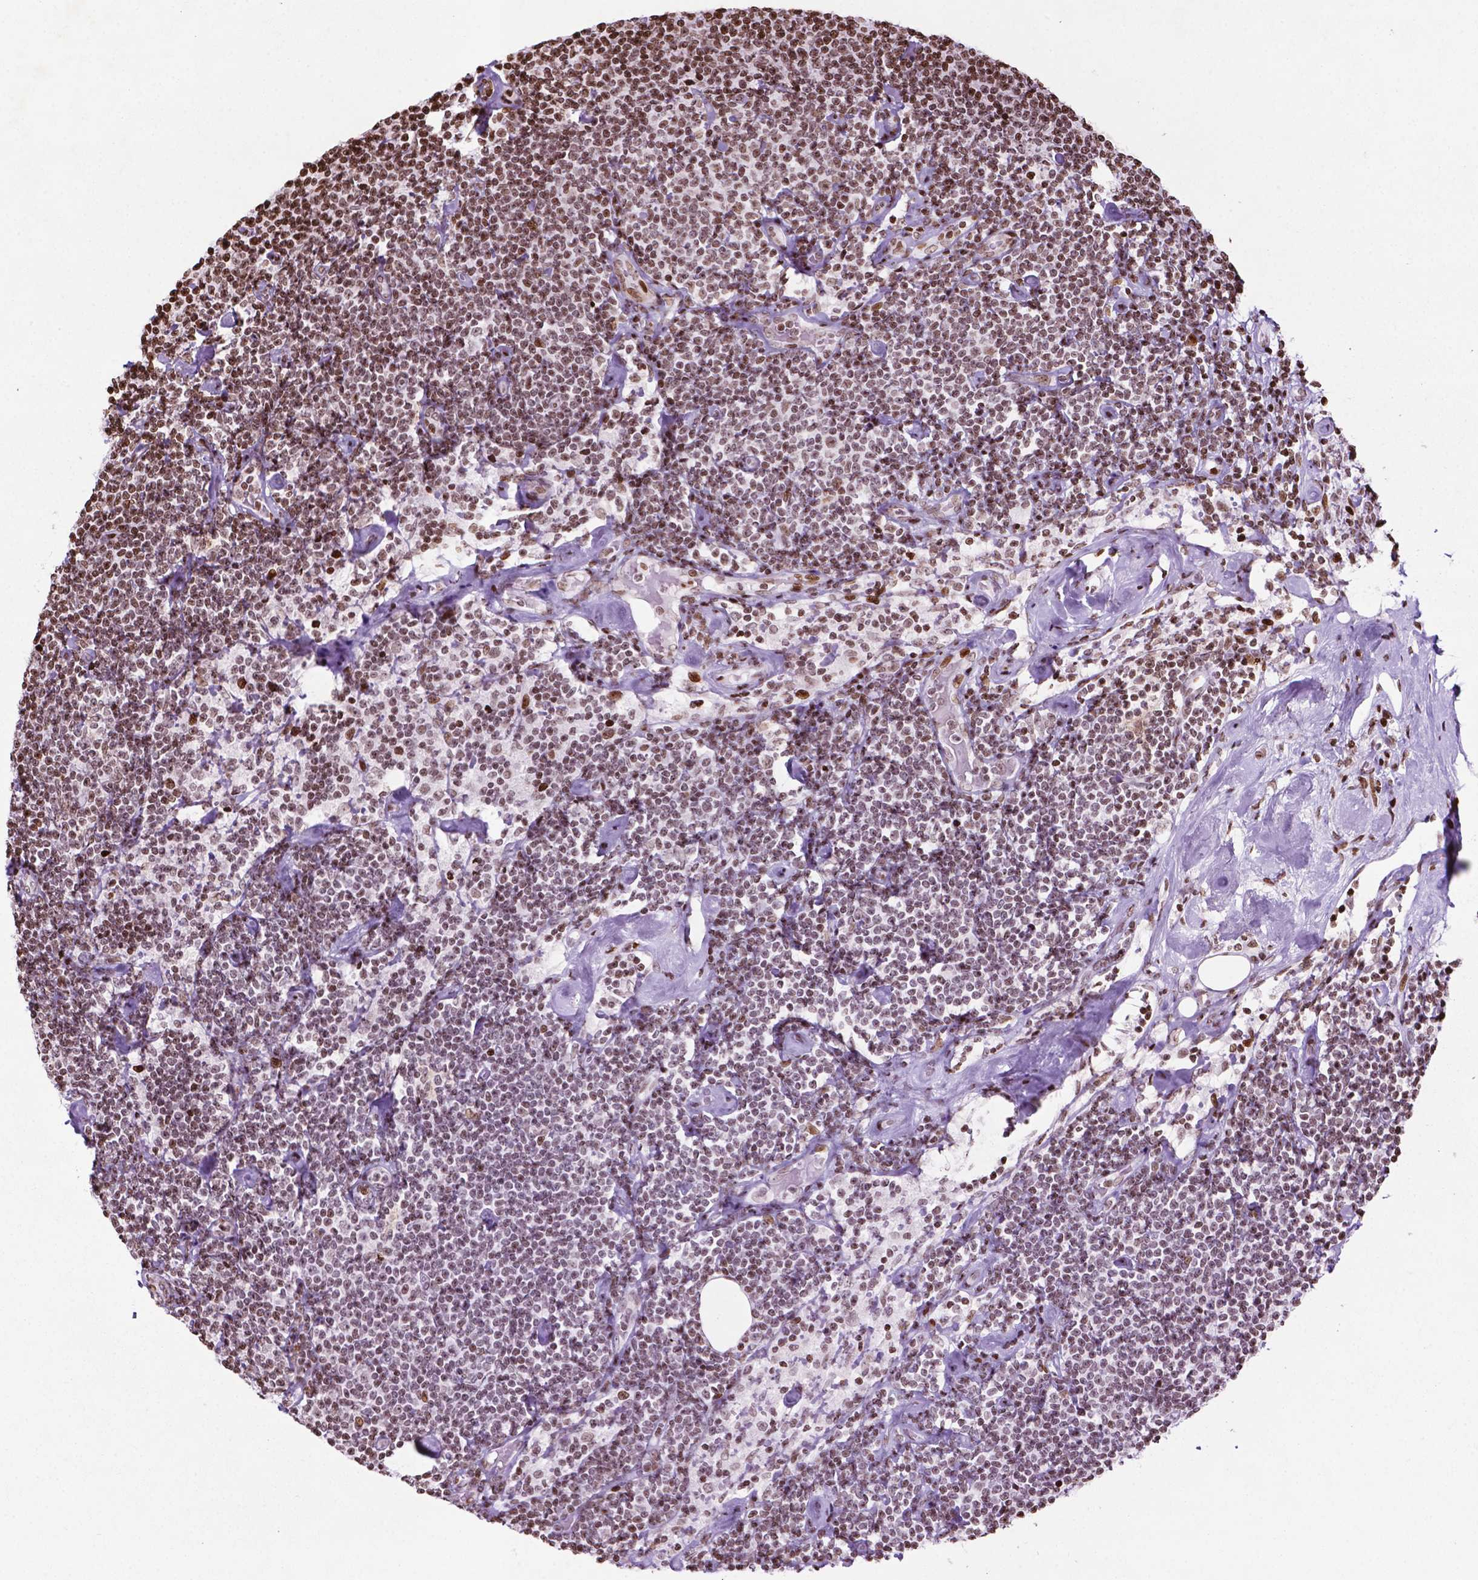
{"staining": {"intensity": "moderate", "quantity": ">75%", "location": "nuclear"}, "tissue": "lymphoma", "cell_type": "Tumor cells", "image_type": "cancer", "snomed": [{"axis": "morphology", "description": "Malignant lymphoma, non-Hodgkin's type, Low grade"}, {"axis": "topography", "description": "Lymph node"}], "caption": "Immunohistochemical staining of low-grade malignant lymphoma, non-Hodgkin's type exhibits medium levels of moderate nuclear staining in about >75% of tumor cells.", "gene": "TMEM250", "patient": {"sex": "male", "age": 81}}